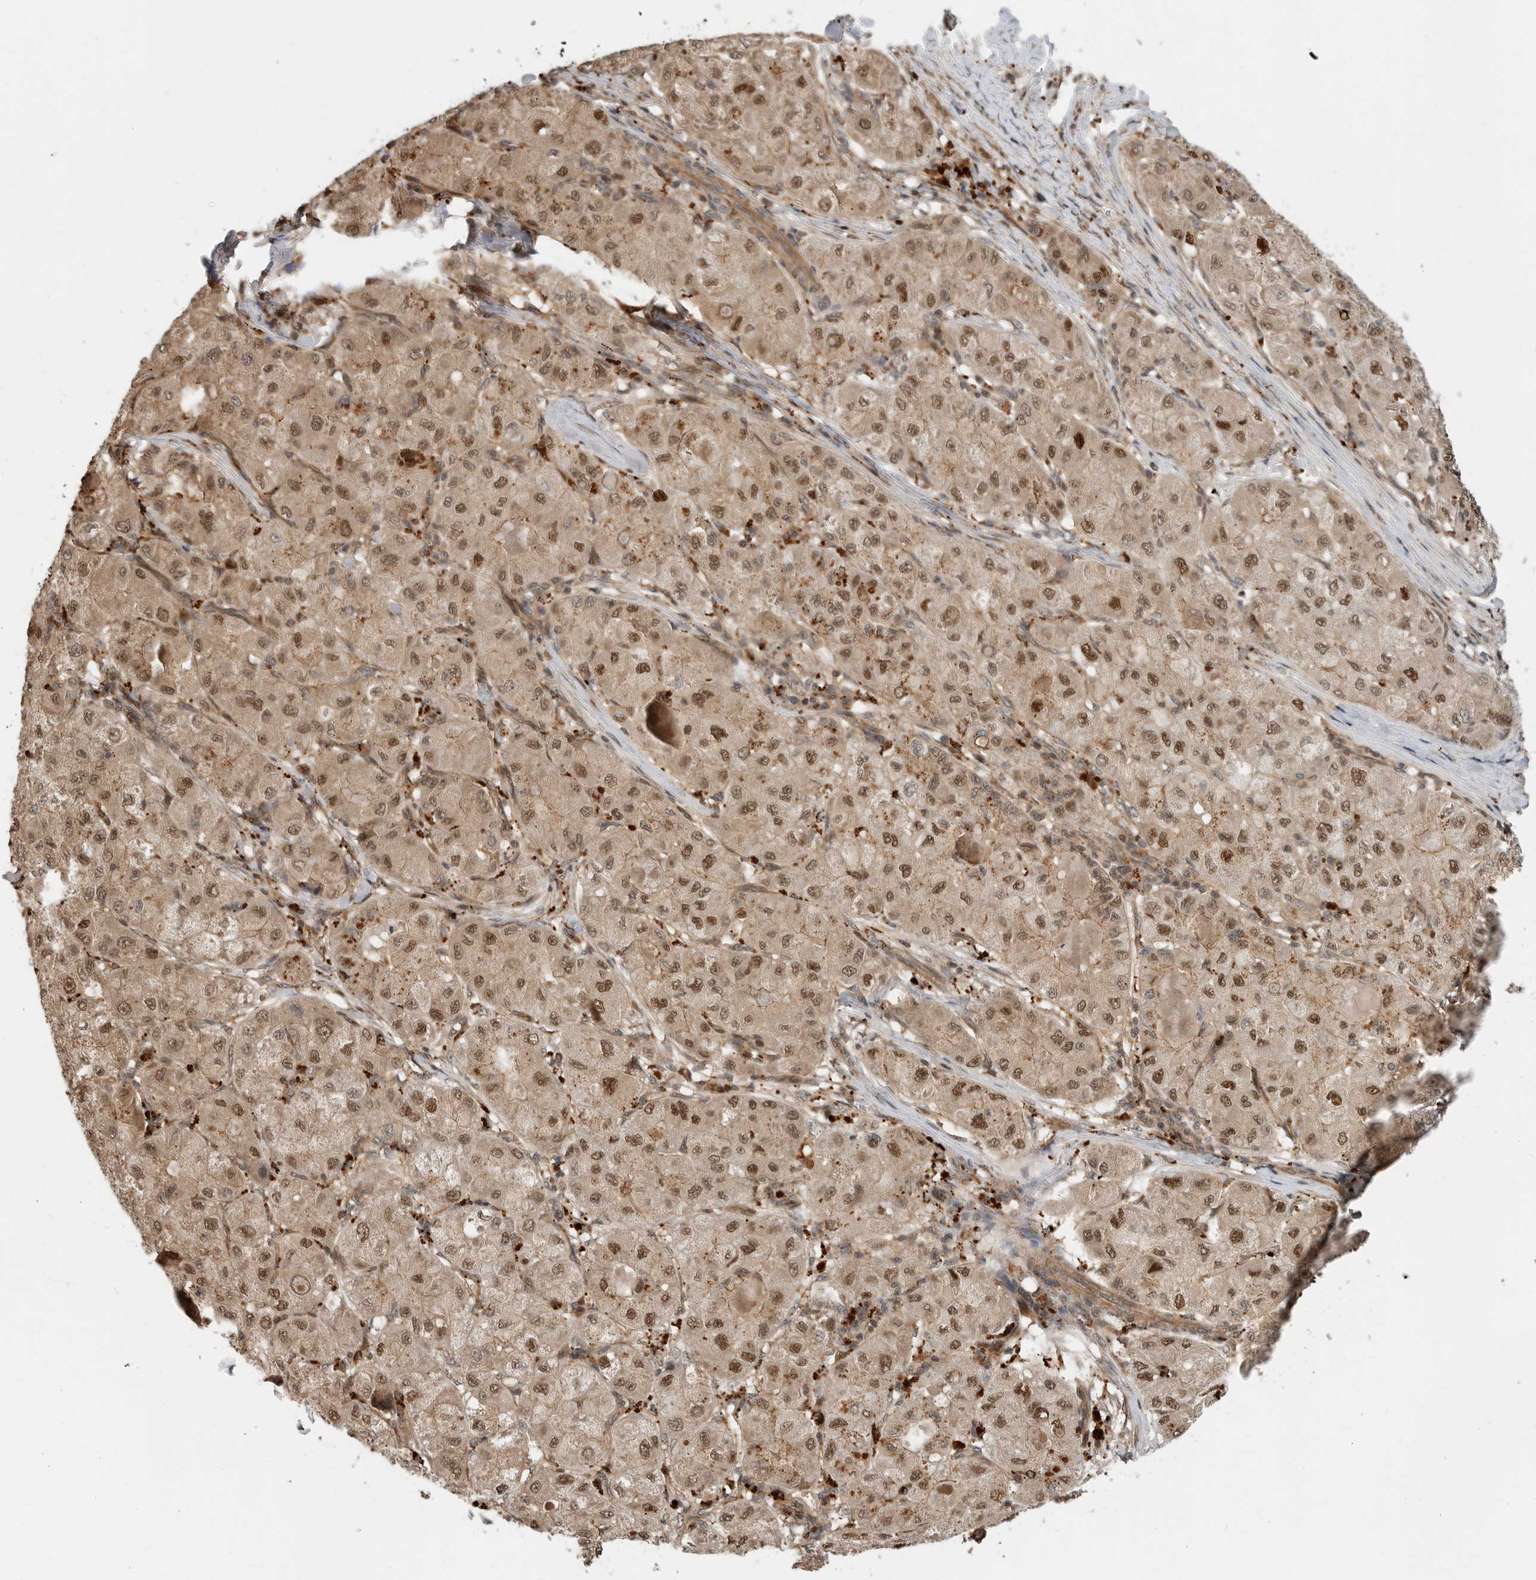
{"staining": {"intensity": "moderate", "quantity": ">75%", "location": "cytoplasmic/membranous,nuclear"}, "tissue": "liver cancer", "cell_type": "Tumor cells", "image_type": "cancer", "snomed": [{"axis": "morphology", "description": "Carcinoma, Hepatocellular, NOS"}, {"axis": "topography", "description": "Liver"}], "caption": "High-magnification brightfield microscopy of liver cancer stained with DAB (brown) and counterstained with hematoxylin (blue). tumor cells exhibit moderate cytoplasmic/membranous and nuclear staining is present in approximately>75% of cells.", "gene": "STRAP", "patient": {"sex": "male", "age": 80}}